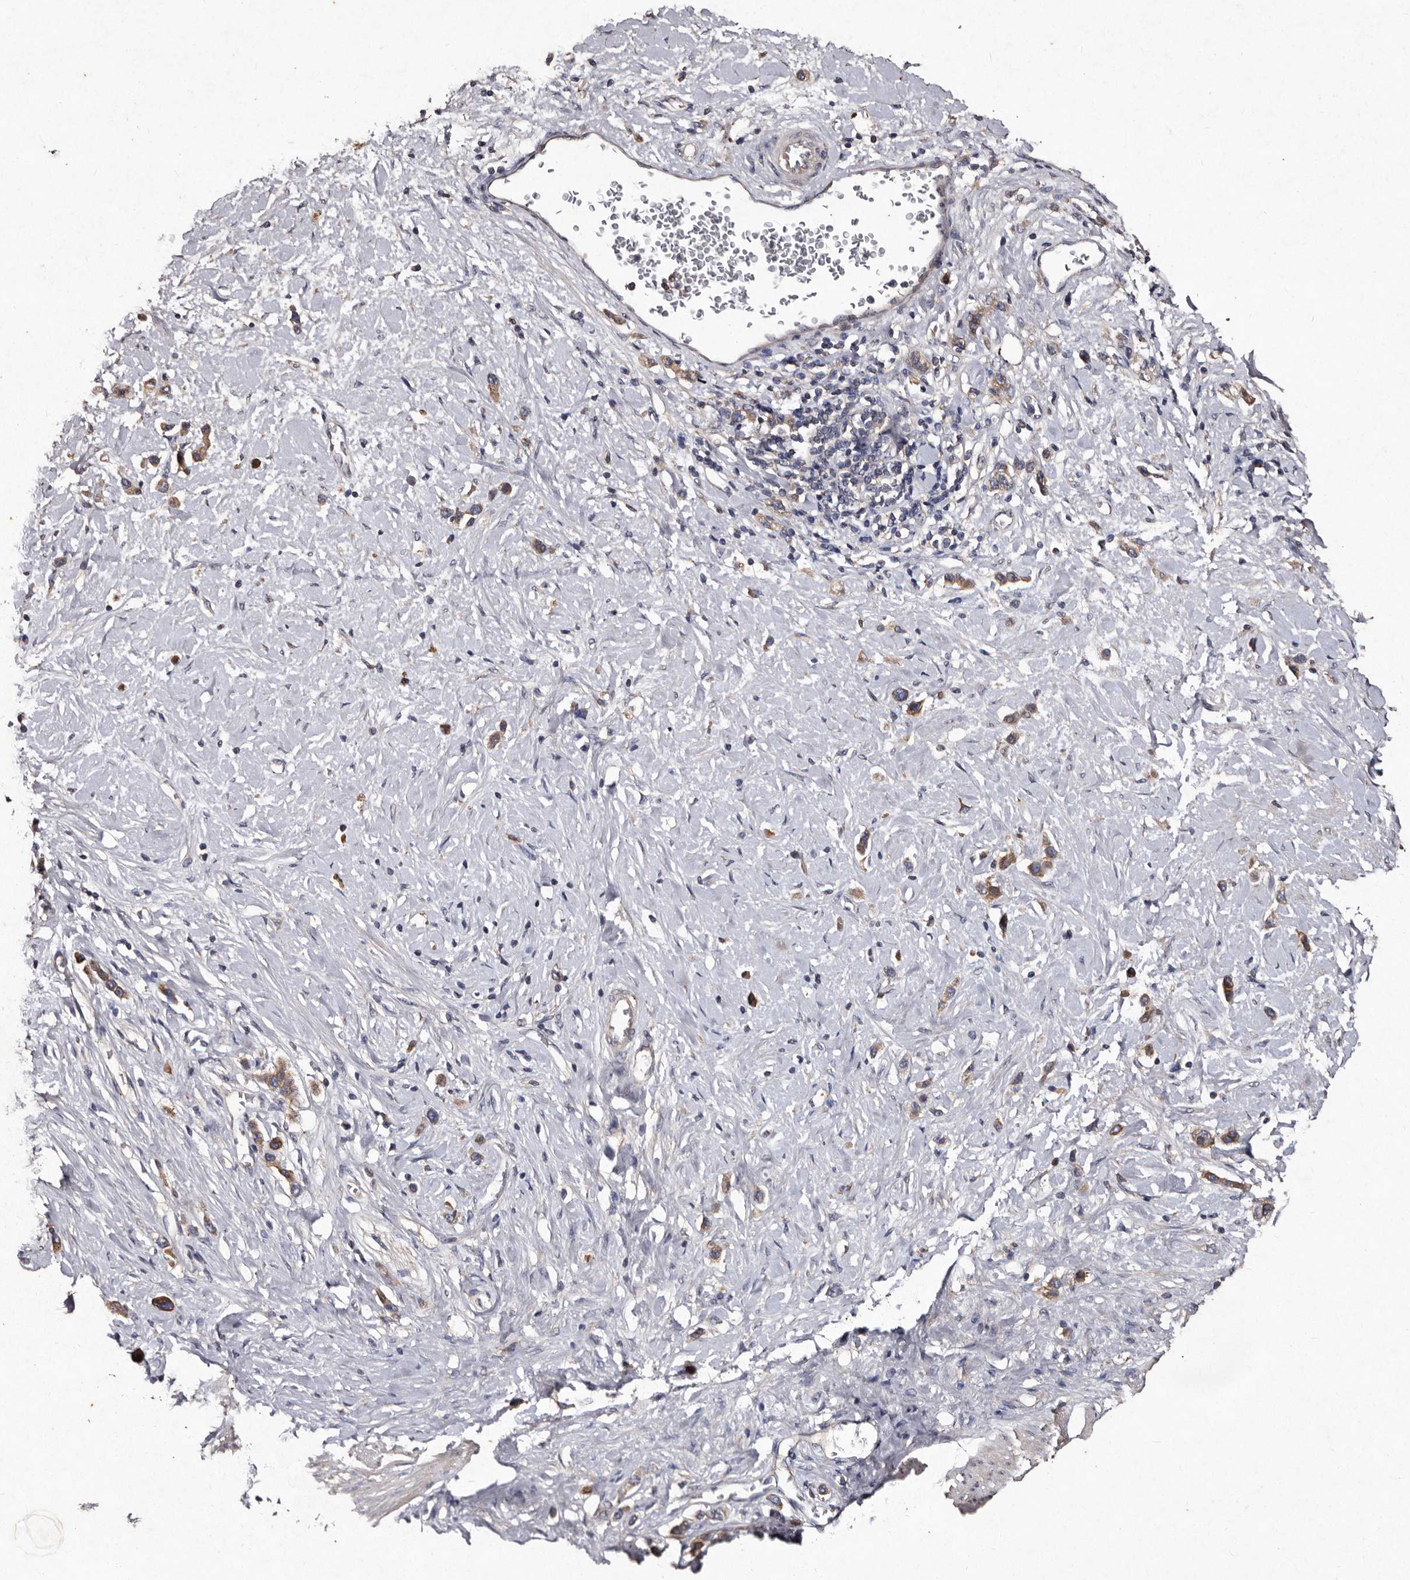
{"staining": {"intensity": "moderate", "quantity": ">75%", "location": "cytoplasmic/membranous"}, "tissue": "stomach cancer", "cell_type": "Tumor cells", "image_type": "cancer", "snomed": [{"axis": "morphology", "description": "Adenocarcinoma, NOS"}, {"axis": "topography", "description": "Stomach"}], "caption": "Tumor cells display medium levels of moderate cytoplasmic/membranous positivity in approximately >75% of cells in human stomach cancer (adenocarcinoma). The protein is stained brown, and the nuclei are stained in blue (DAB IHC with brightfield microscopy, high magnification).", "gene": "TFB1M", "patient": {"sex": "female", "age": 65}}